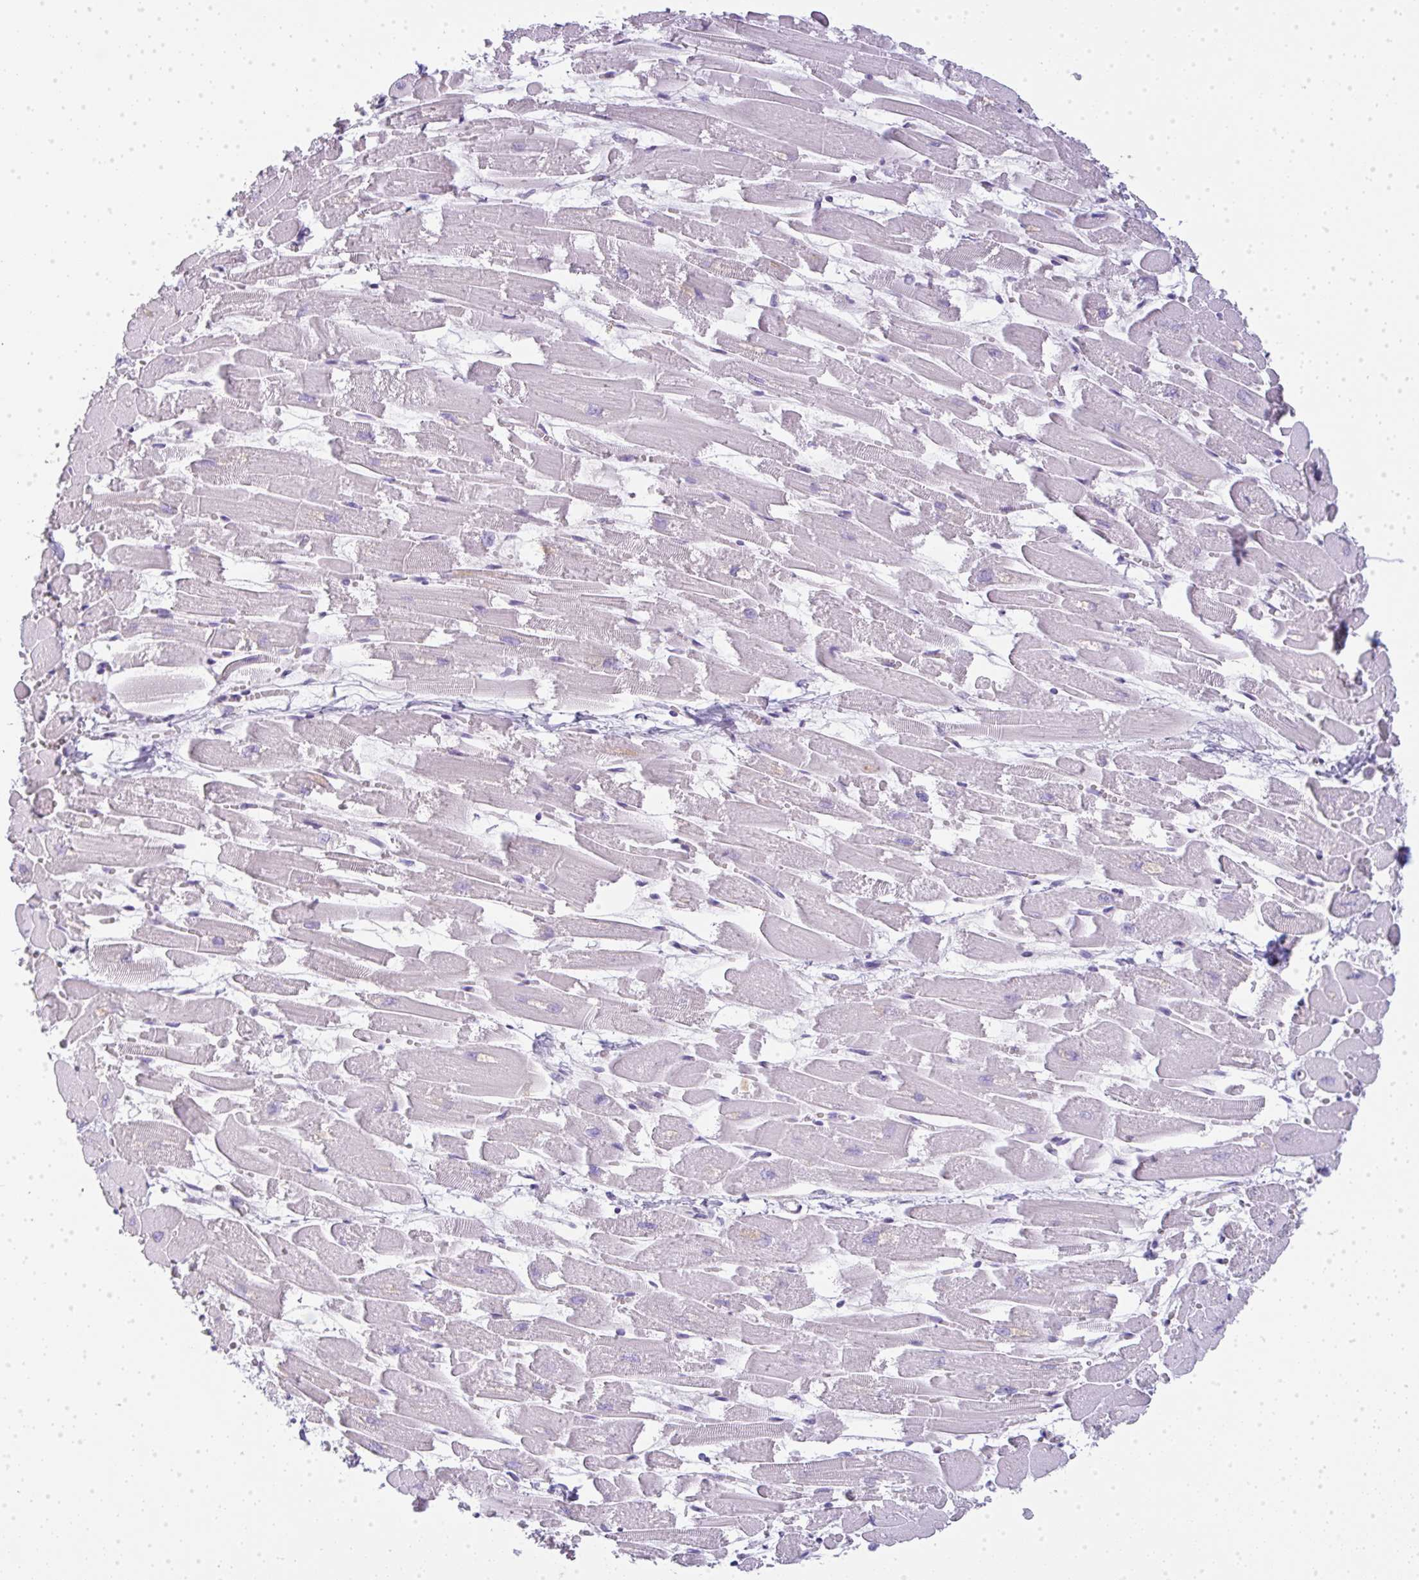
{"staining": {"intensity": "negative", "quantity": "none", "location": "none"}, "tissue": "heart muscle", "cell_type": "Cardiomyocytes", "image_type": "normal", "snomed": [{"axis": "morphology", "description": "Normal tissue, NOS"}, {"axis": "topography", "description": "Heart"}], "caption": "DAB immunohistochemical staining of unremarkable human heart muscle displays no significant staining in cardiomyocytes.", "gene": "LPAR4", "patient": {"sex": "female", "age": 52}}